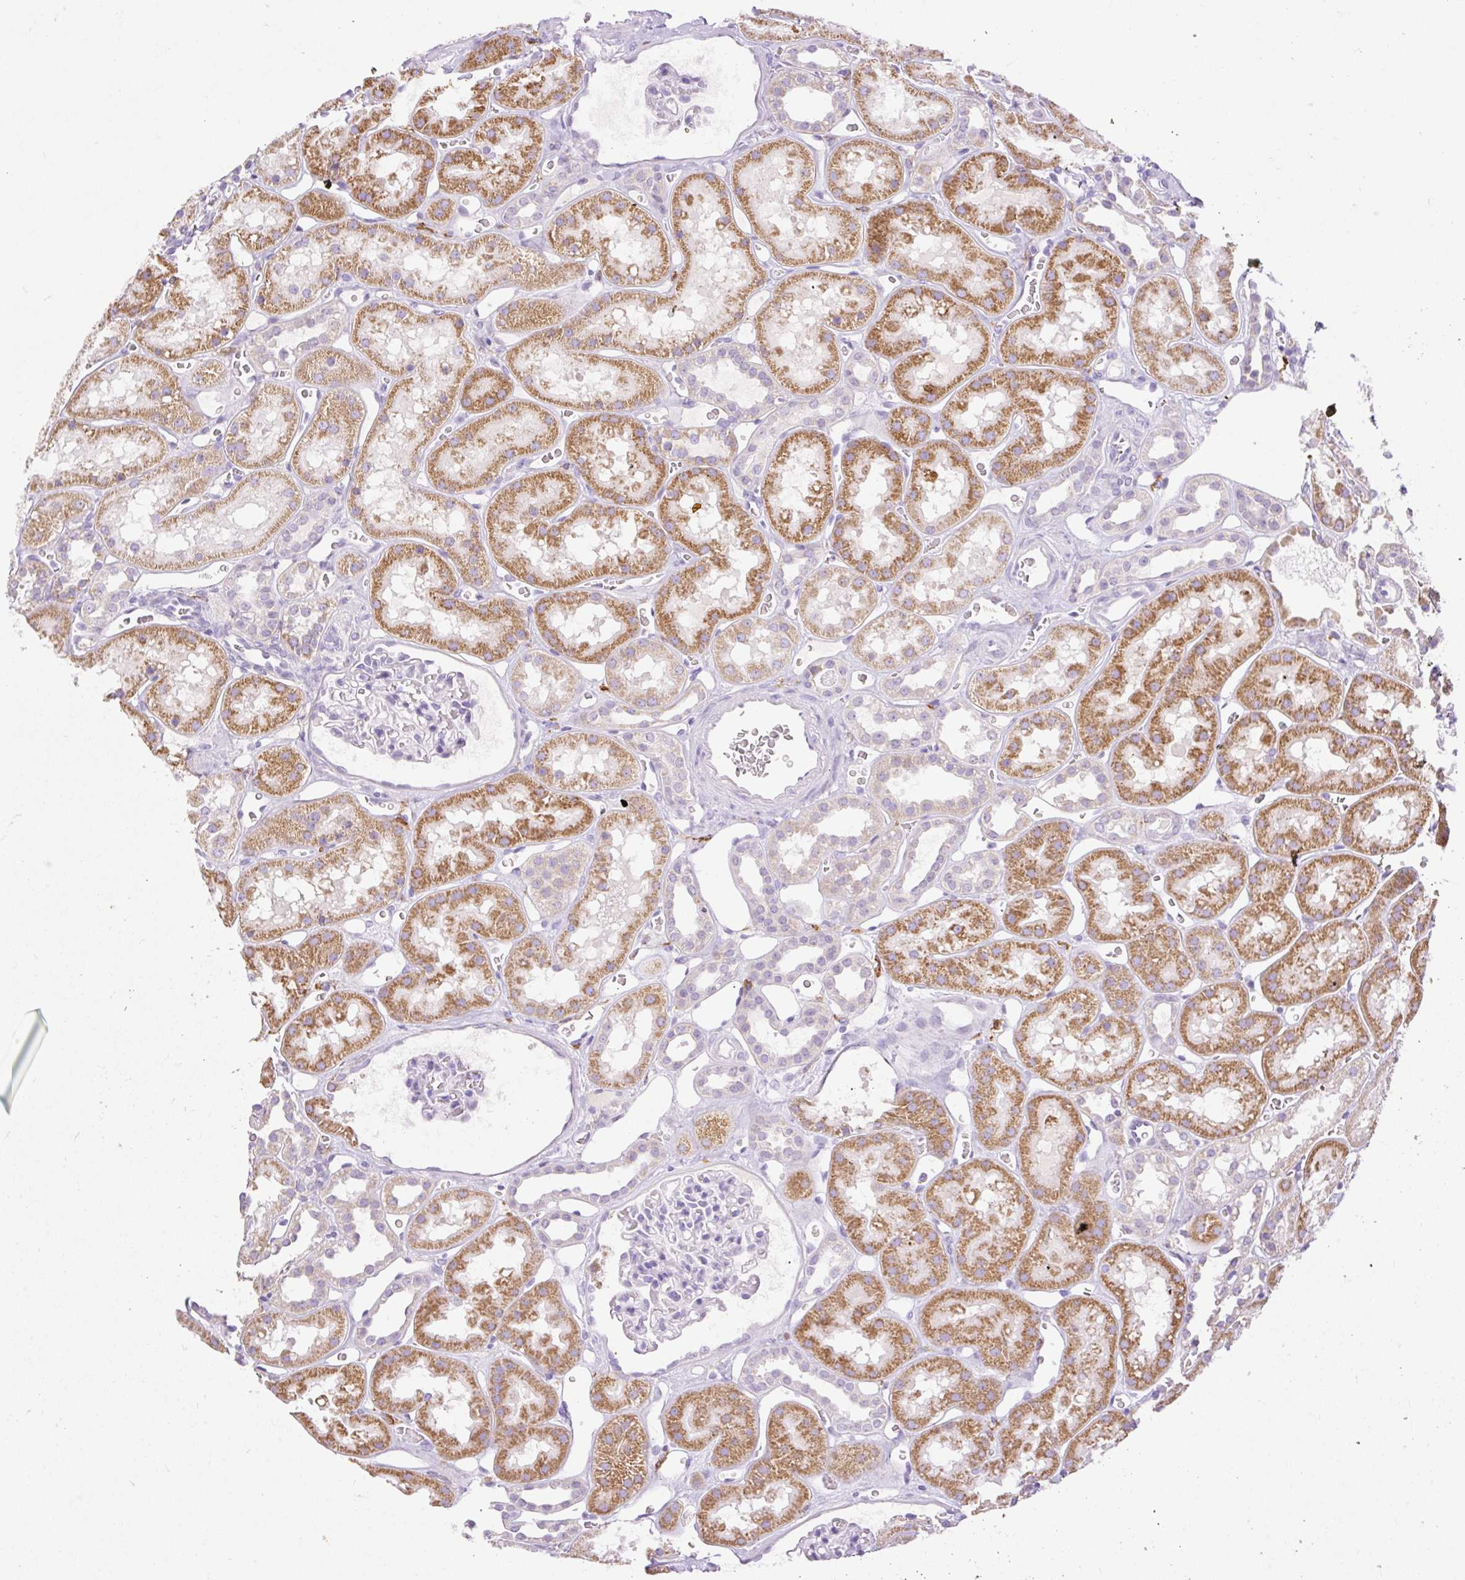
{"staining": {"intensity": "negative", "quantity": "none", "location": "none"}, "tissue": "kidney", "cell_type": "Cells in glomeruli", "image_type": "normal", "snomed": [{"axis": "morphology", "description": "Normal tissue, NOS"}, {"axis": "topography", "description": "Kidney"}], "caption": "High magnification brightfield microscopy of benign kidney stained with DAB (3,3'-diaminobenzidine) (brown) and counterstained with hematoxylin (blue): cells in glomeruli show no significant staining. (IHC, brightfield microscopy, high magnification).", "gene": "SIGLEC1", "patient": {"sex": "female", "age": 41}}